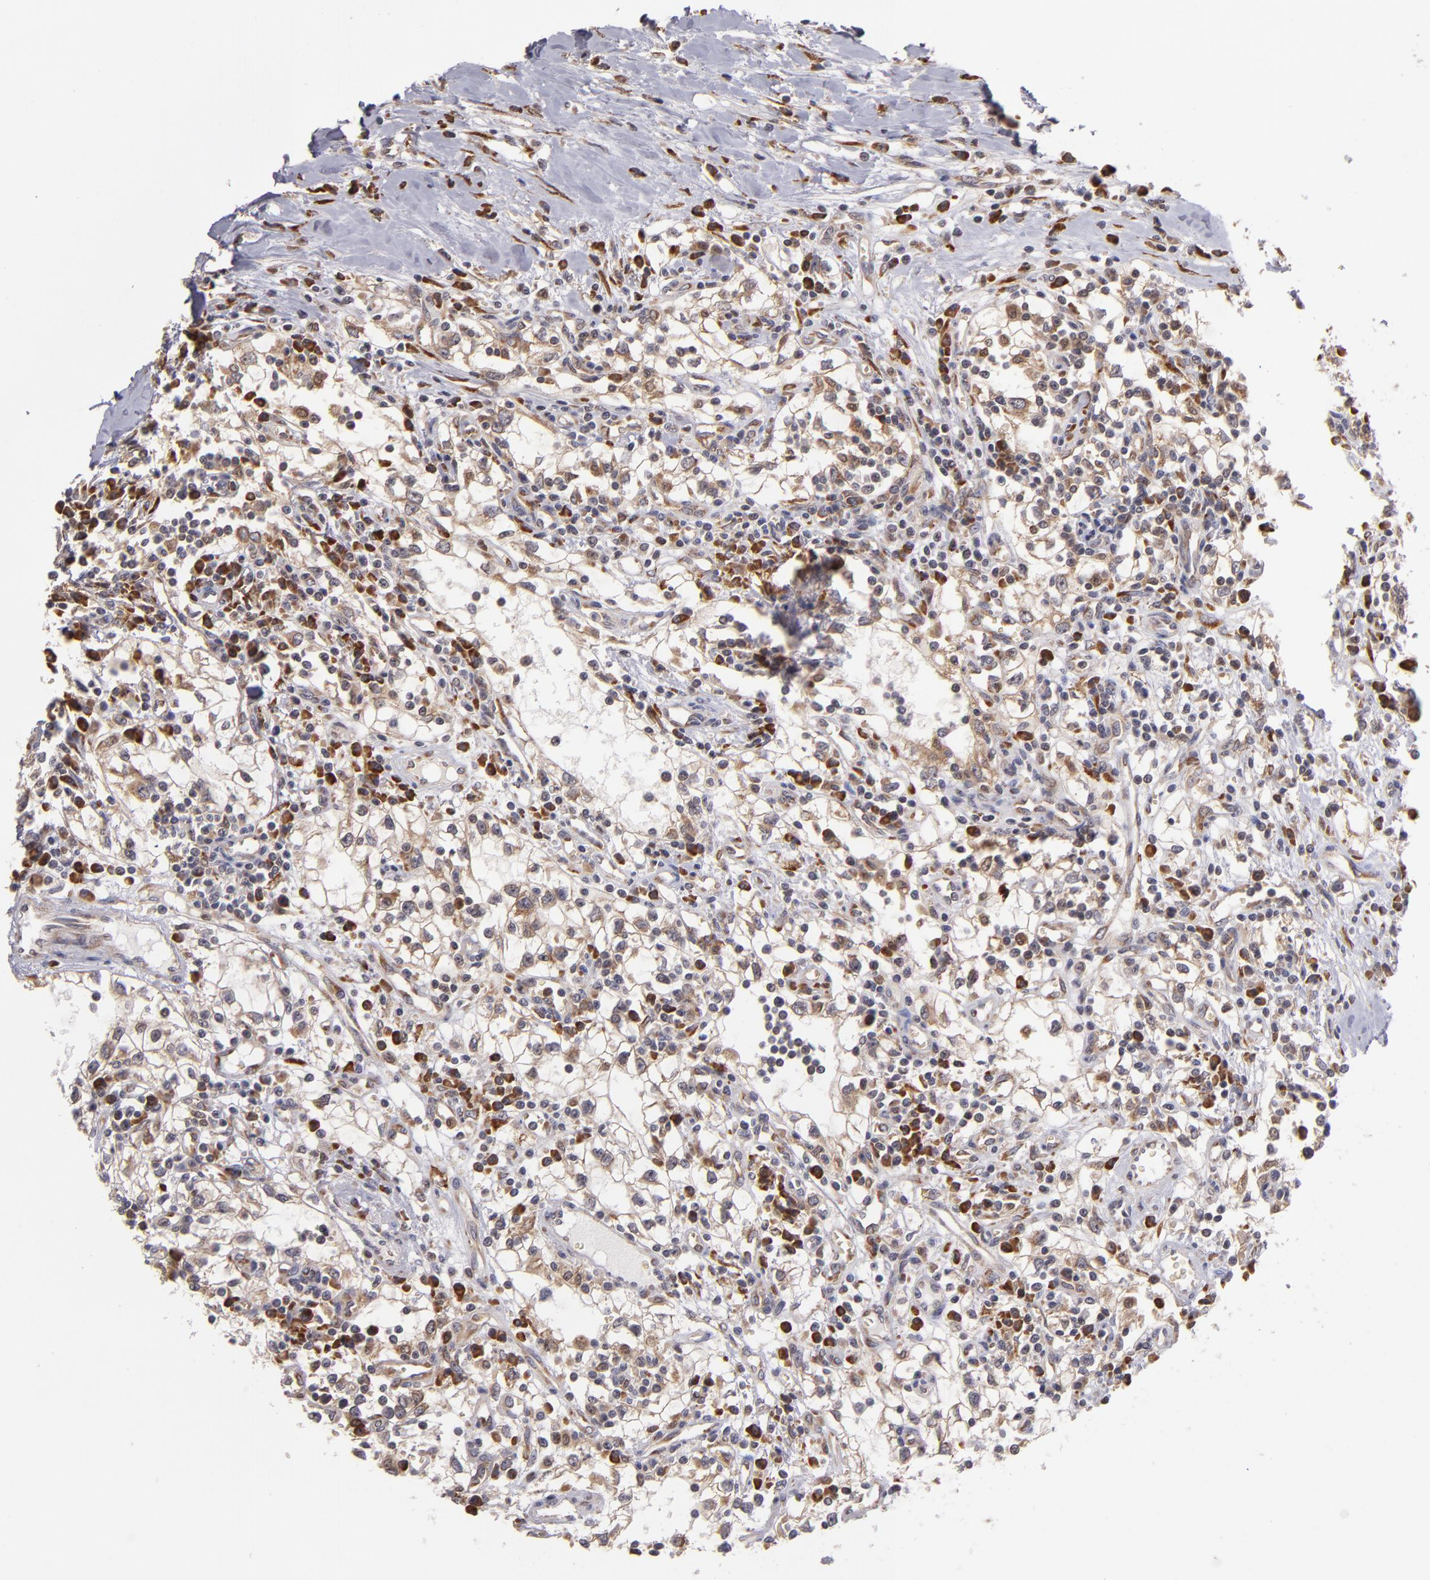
{"staining": {"intensity": "weak", "quantity": ">75%", "location": "cytoplasmic/membranous"}, "tissue": "renal cancer", "cell_type": "Tumor cells", "image_type": "cancer", "snomed": [{"axis": "morphology", "description": "Adenocarcinoma, NOS"}, {"axis": "topography", "description": "Kidney"}], "caption": "This is an image of IHC staining of renal adenocarcinoma, which shows weak staining in the cytoplasmic/membranous of tumor cells.", "gene": "CASP1", "patient": {"sex": "male", "age": 82}}